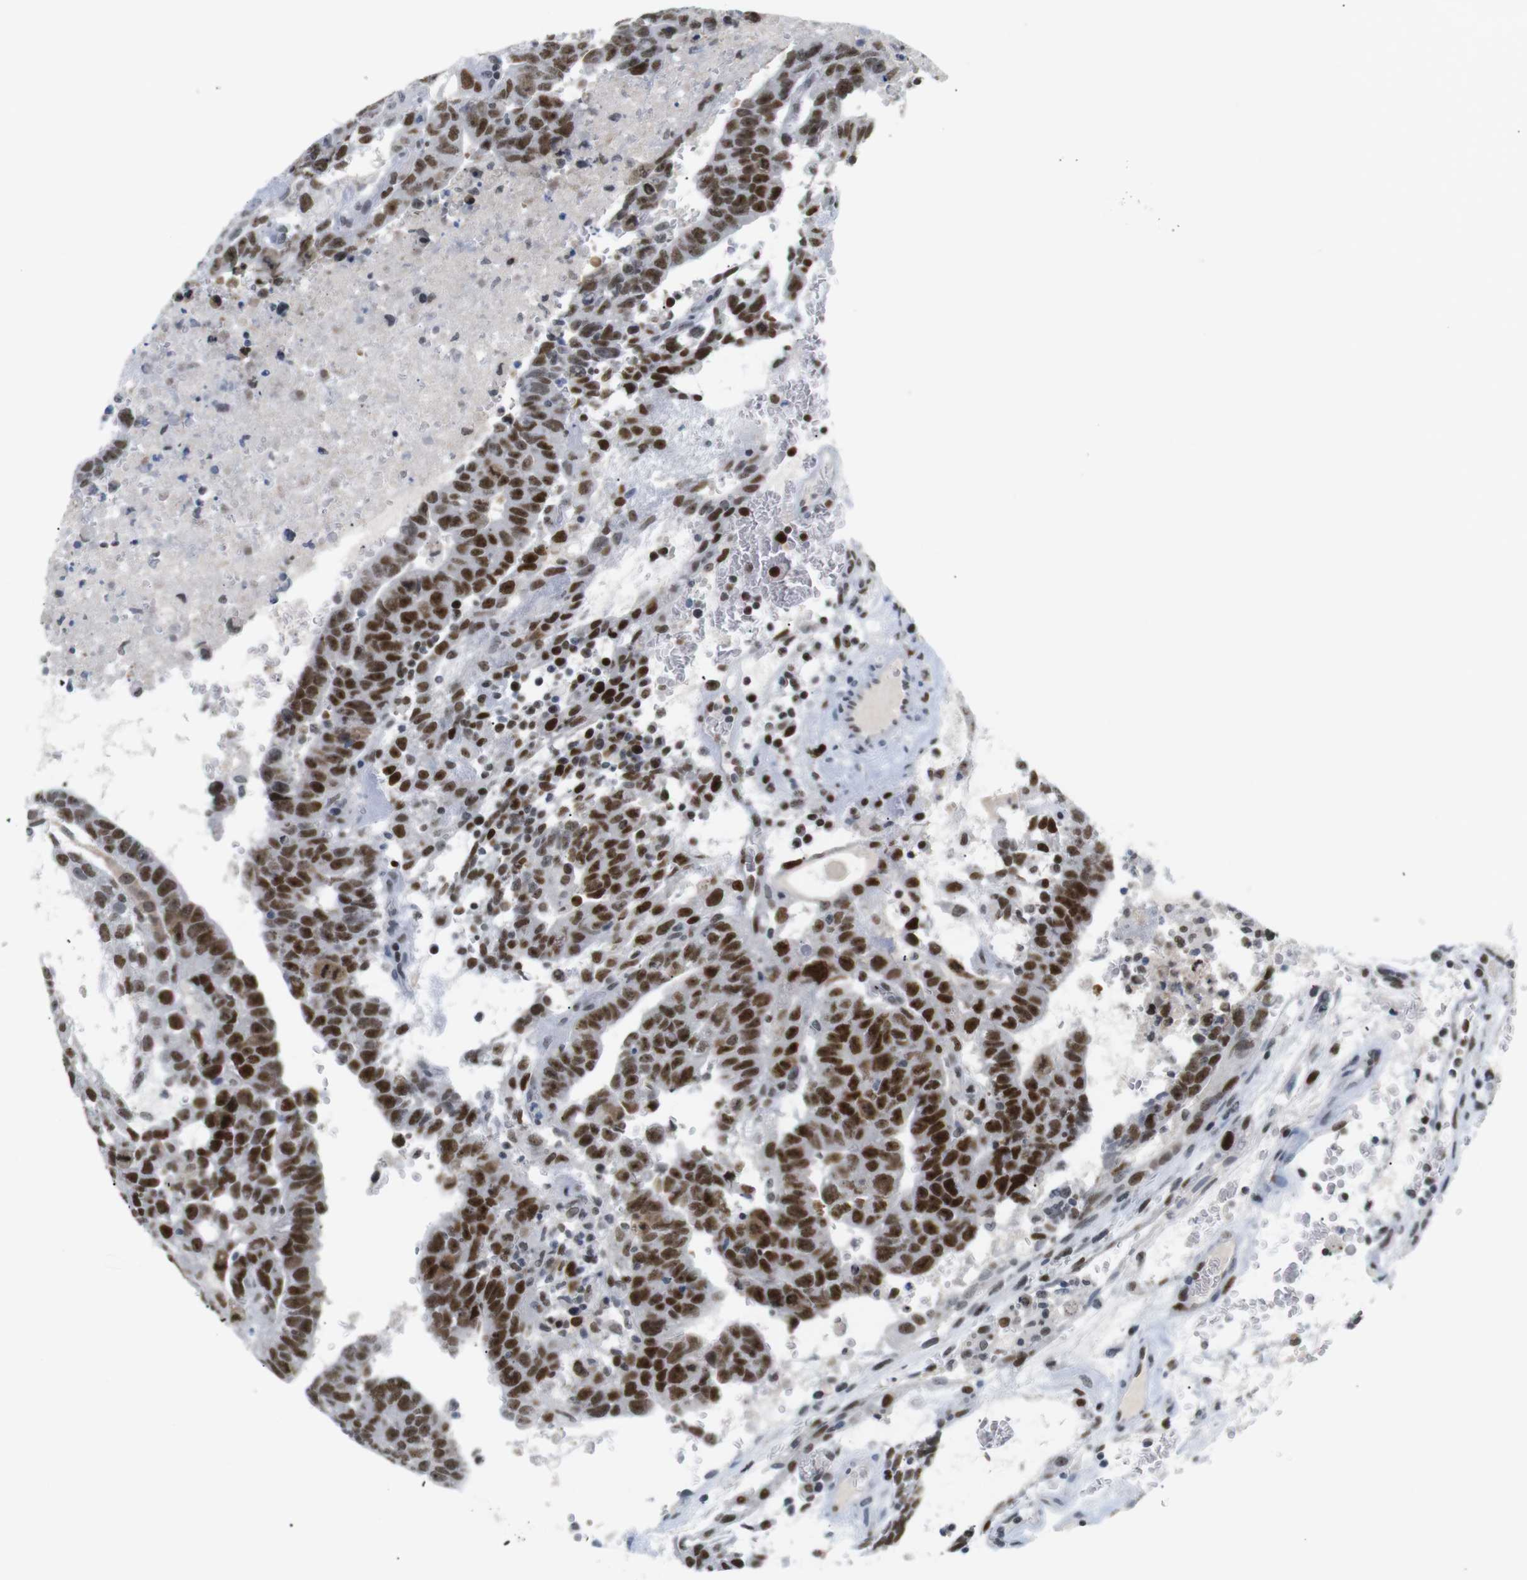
{"staining": {"intensity": "strong", "quantity": ">75%", "location": "nuclear"}, "tissue": "testis cancer", "cell_type": "Tumor cells", "image_type": "cancer", "snomed": [{"axis": "morphology", "description": "Seminoma, NOS"}, {"axis": "morphology", "description": "Carcinoma, Embryonal, NOS"}, {"axis": "topography", "description": "Testis"}], "caption": "Strong nuclear protein positivity is present in approximately >75% of tumor cells in testis cancer.", "gene": "RIOX2", "patient": {"sex": "male", "age": 52}}